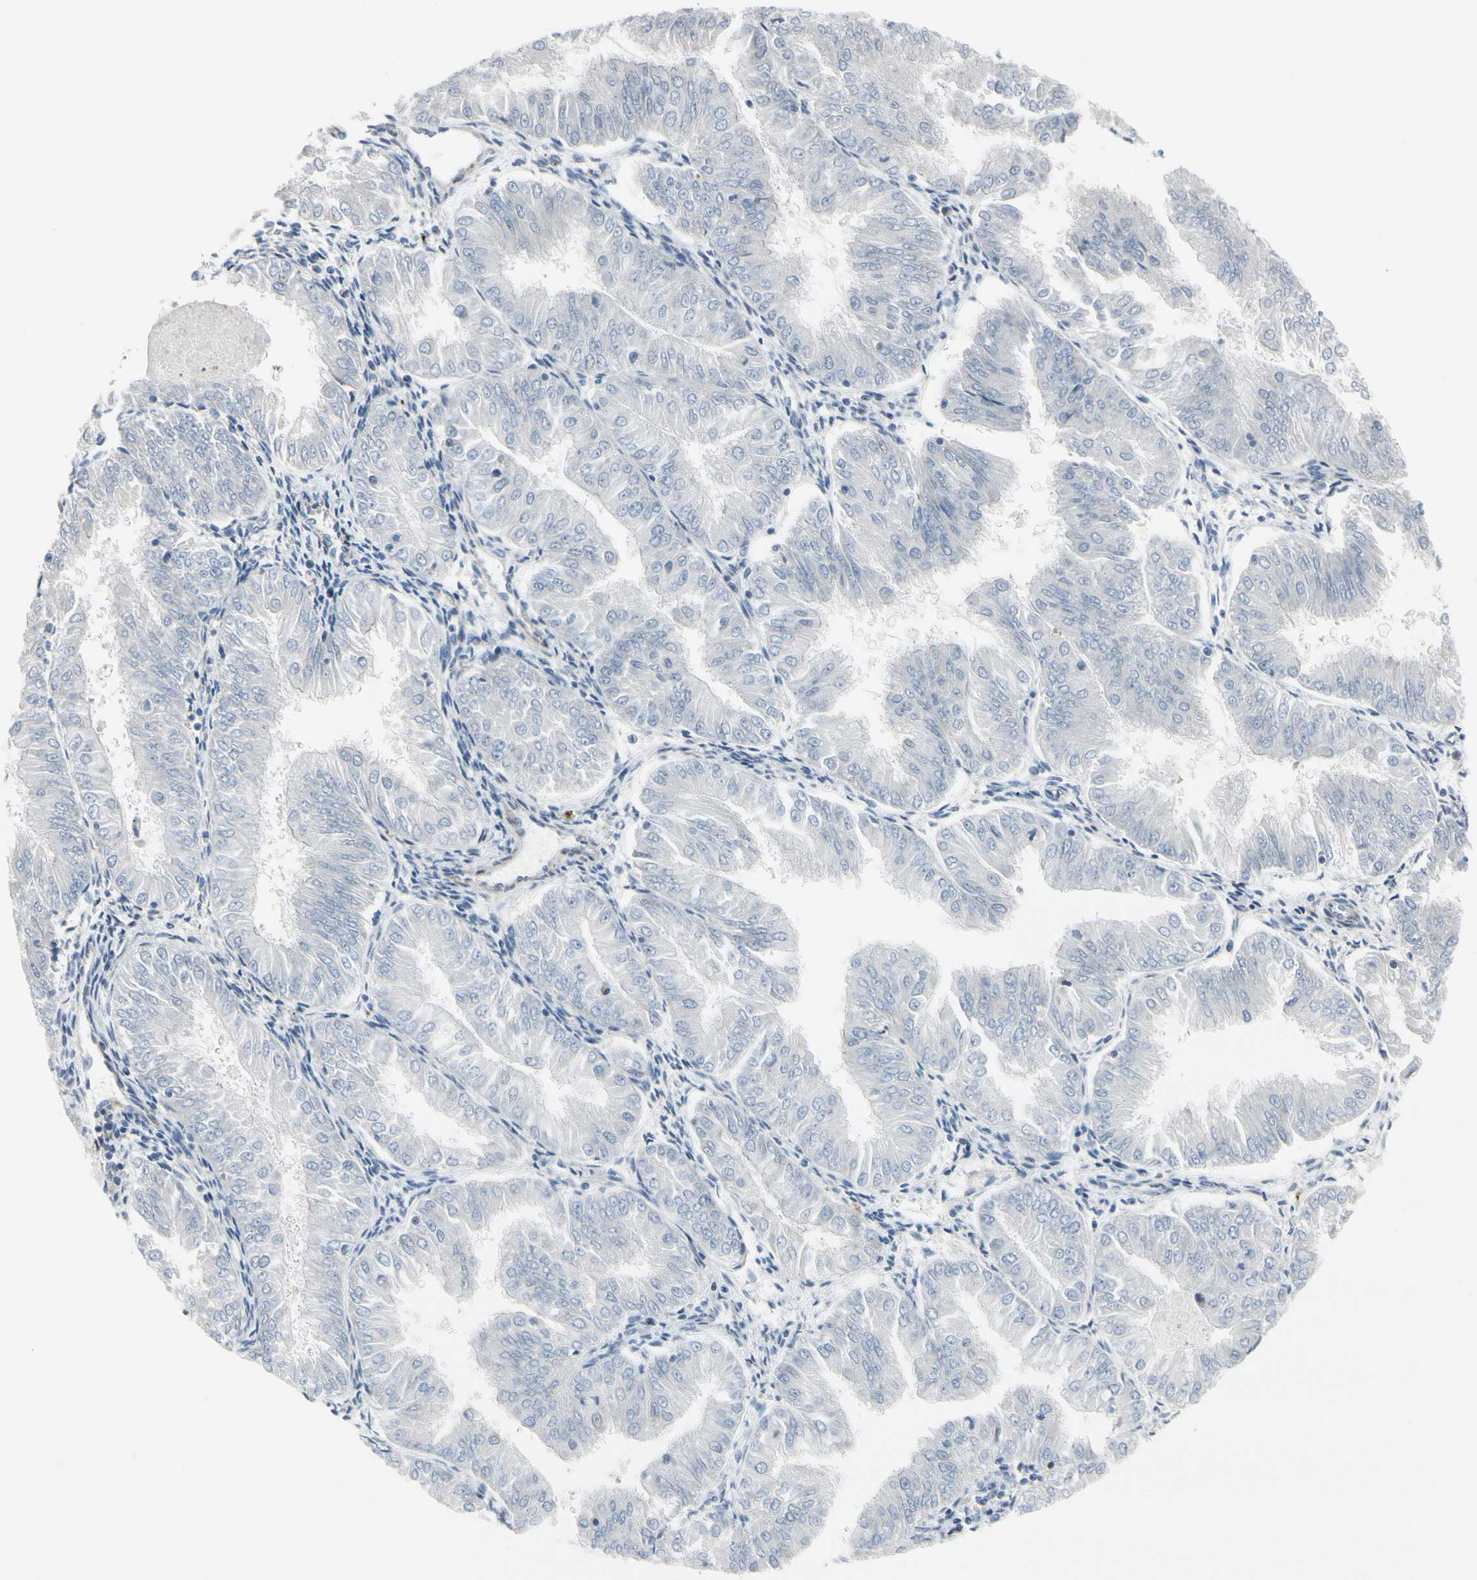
{"staining": {"intensity": "negative", "quantity": "none", "location": "none"}, "tissue": "endometrial cancer", "cell_type": "Tumor cells", "image_type": "cancer", "snomed": [{"axis": "morphology", "description": "Adenocarcinoma, NOS"}, {"axis": "topography", "description": "Endometrium"}], "caption": "This is an IHC photomicrograph of endometrial cancer (adenocarcinoma). There is no positivity in tumor cells.", "gene": "TPM1", "patient": {"sex": "female", "age": 53}}